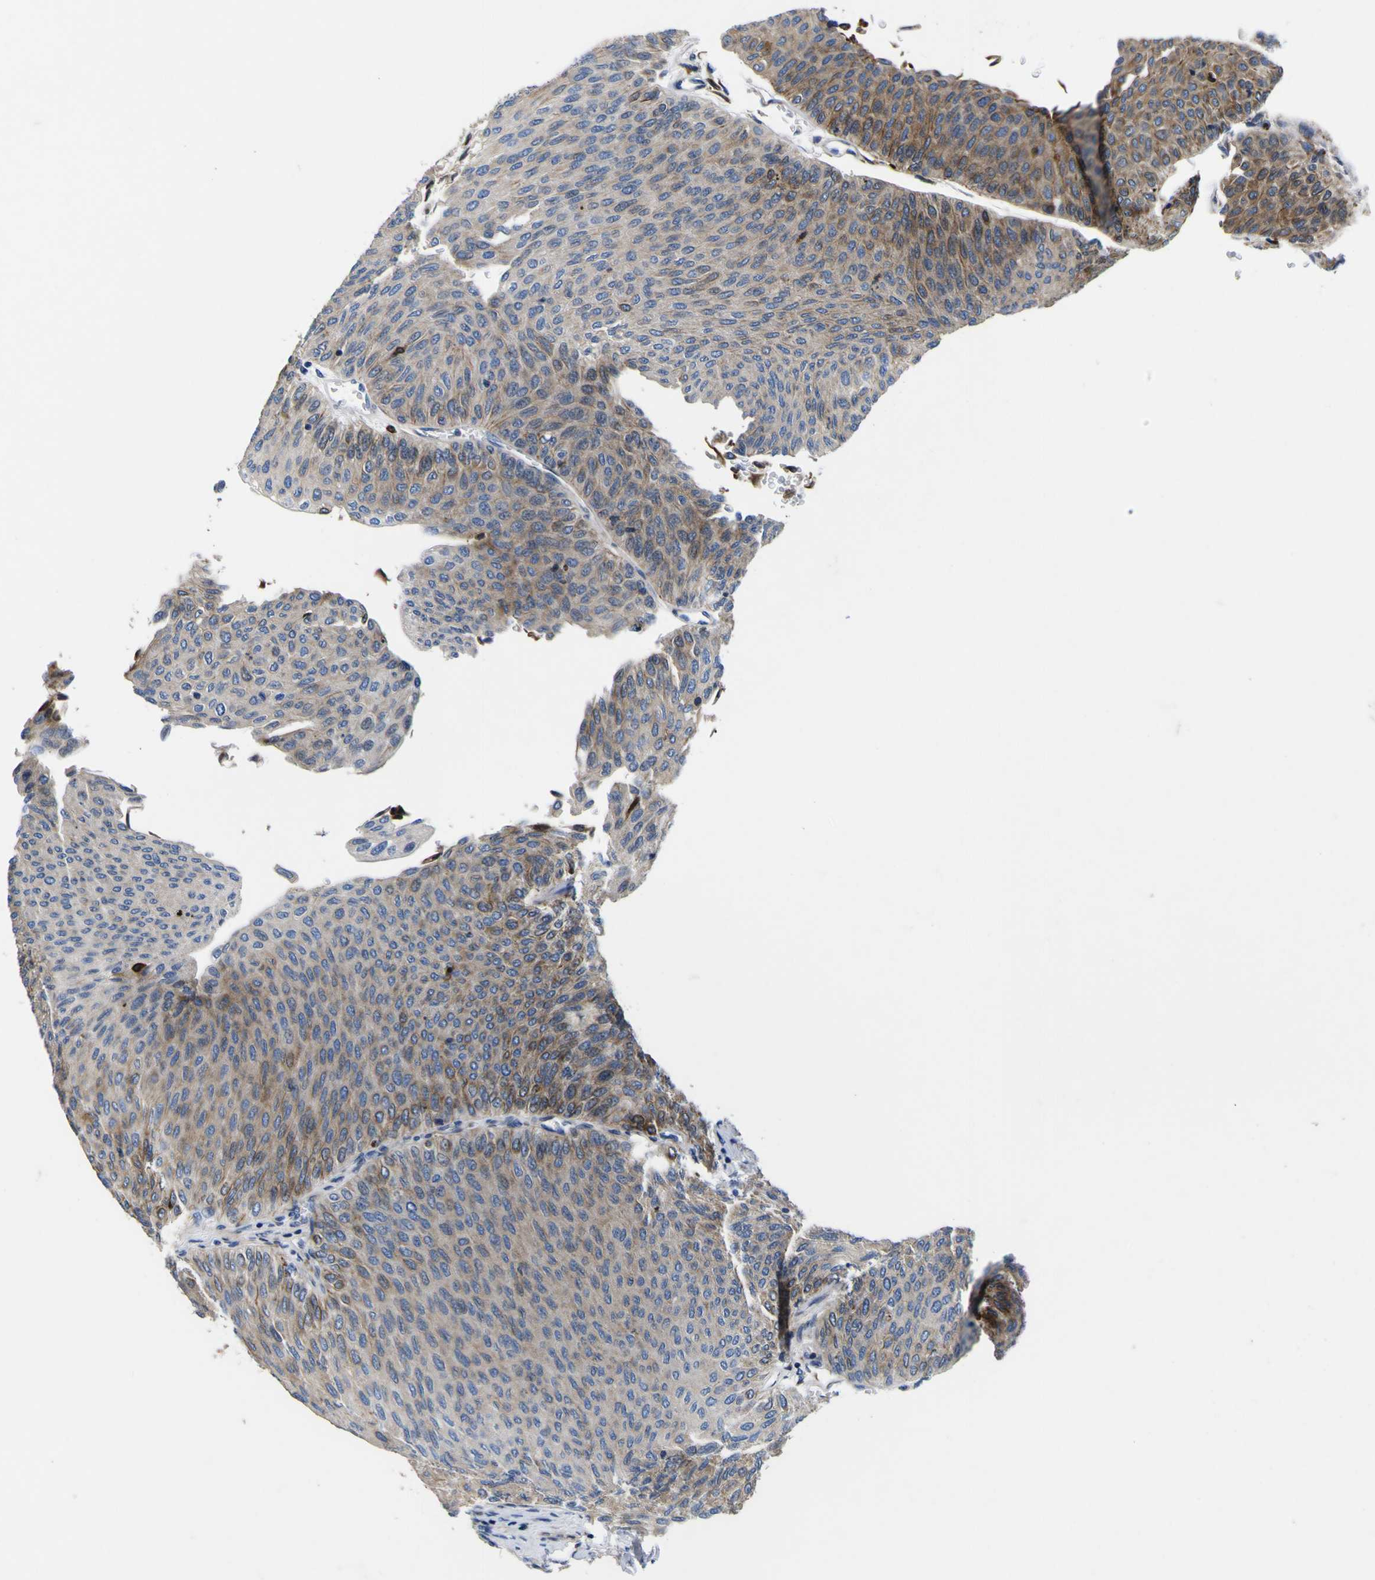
{"staining": {"intensity": "moderate", "quantity": "25%-75%", "location": "cytoplasmic/membranous"}, "tissue": "urothelial cancer", "cell_type": "Tumor cells", "image_type": "cancer", "snomed": [{"axis": "morphology", "description": "Urothelial carcinoma, Low grade"}, {"axis": "topography", "description": "Urinary bladder"}], "caption": "This is an image of immunohistochemistry (IHC) staining of urothelial cancer, which shows moderate staining in the cytoplasmic/membranous of tumor cells.", "gene": "SCD", "patient": {"sex": "male", "age": 78}}